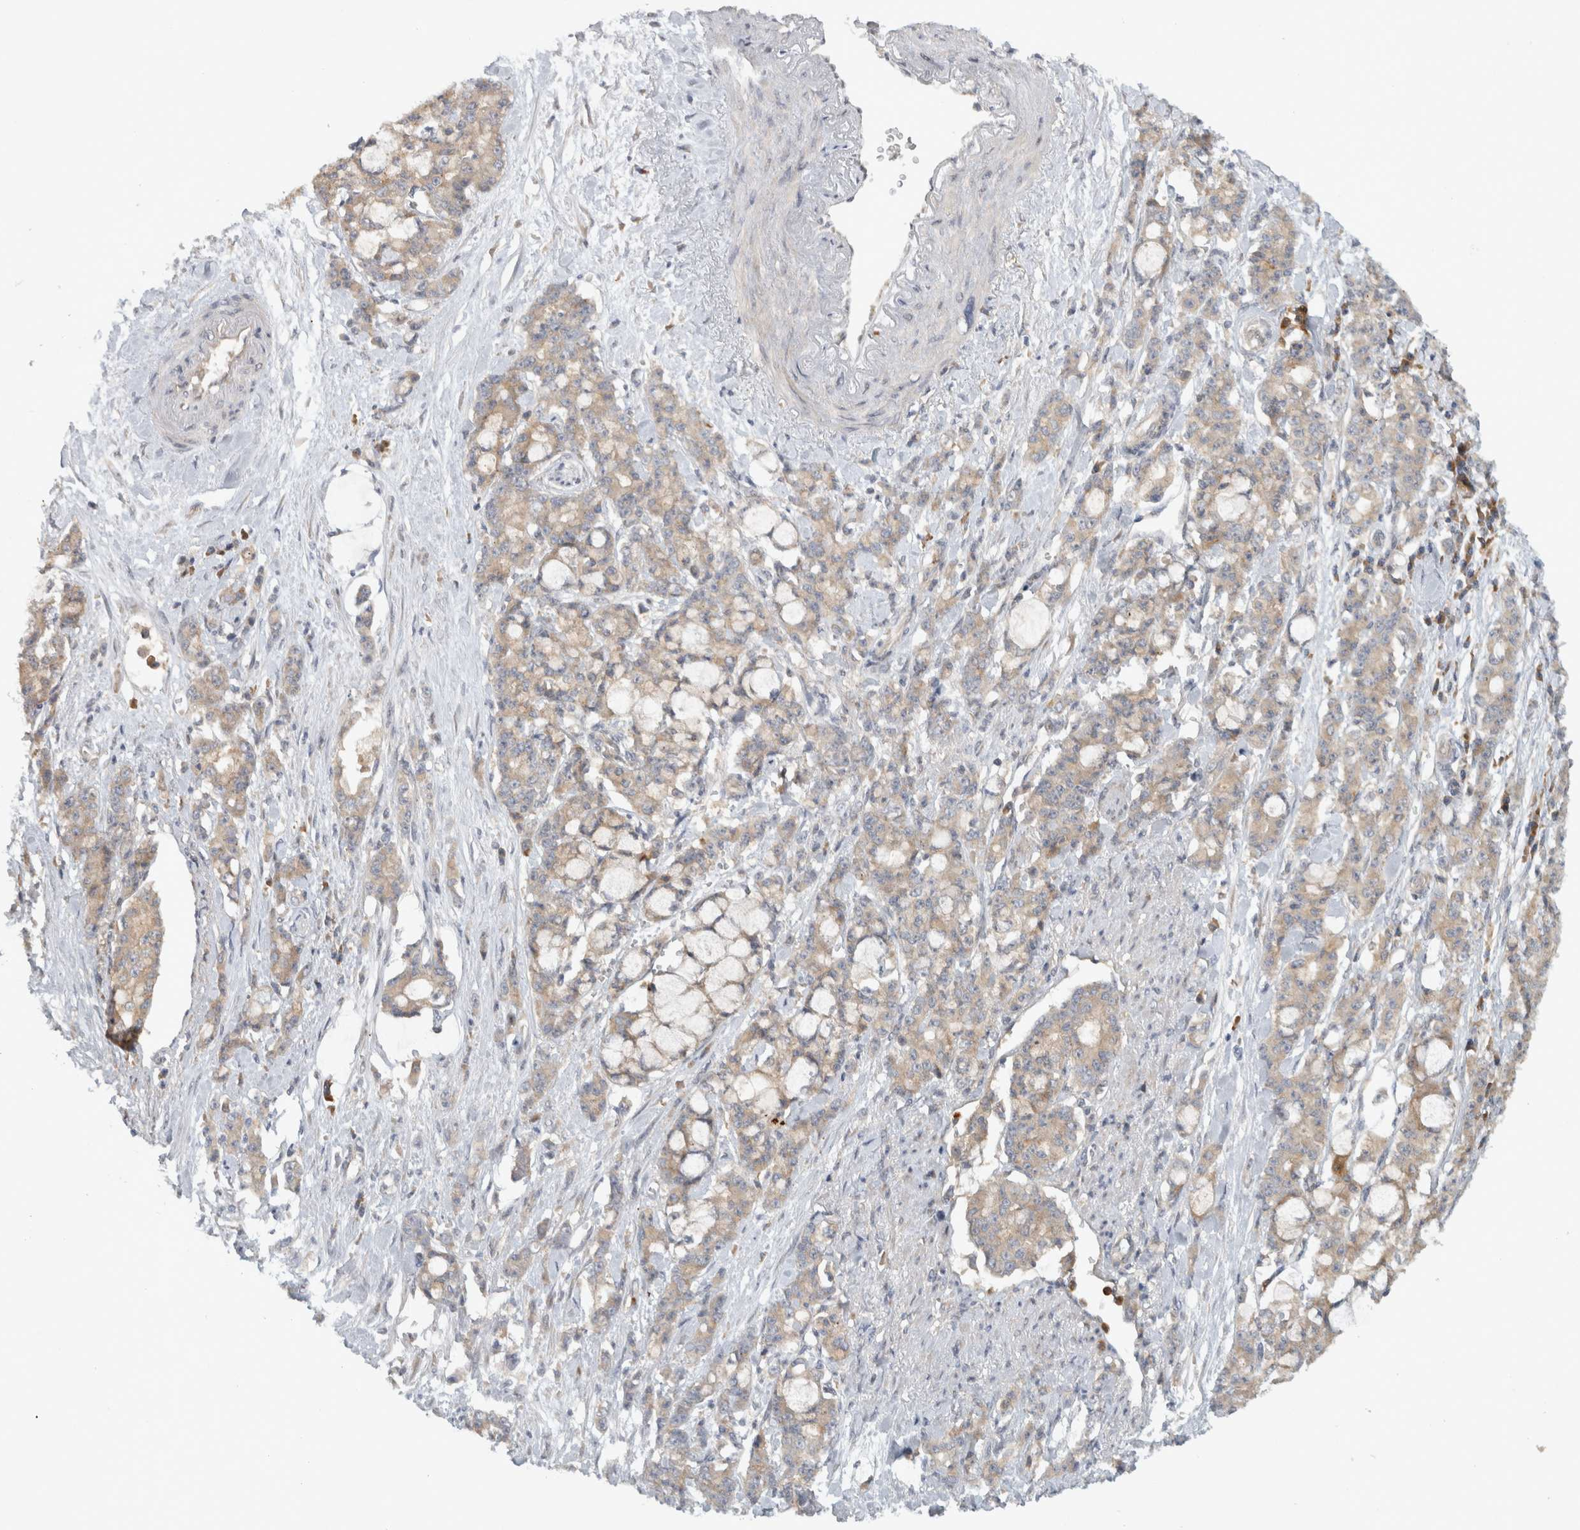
{"staining": {"intensity": "weak", "quantity": ">75%", "location": "cytoplasmic/membranous"}, "tissue": "pancreatic cancer", "cell_type": "Tumor cells", "image_type": "cancer", "snomed": [{"axis": "morphology", "description": "Adenocarcinoma, NOS"}, {"axis": "topography", "description": "Pancreas"}], "caption": "DAB immunohistochemical staining of pancreatic cancer demonstrates weak cytoplasmic/membranous protein positivity in about >75% of tumor cells.", "gene": "VEPH1", "patient": {"sex": "female", "age": 73}}